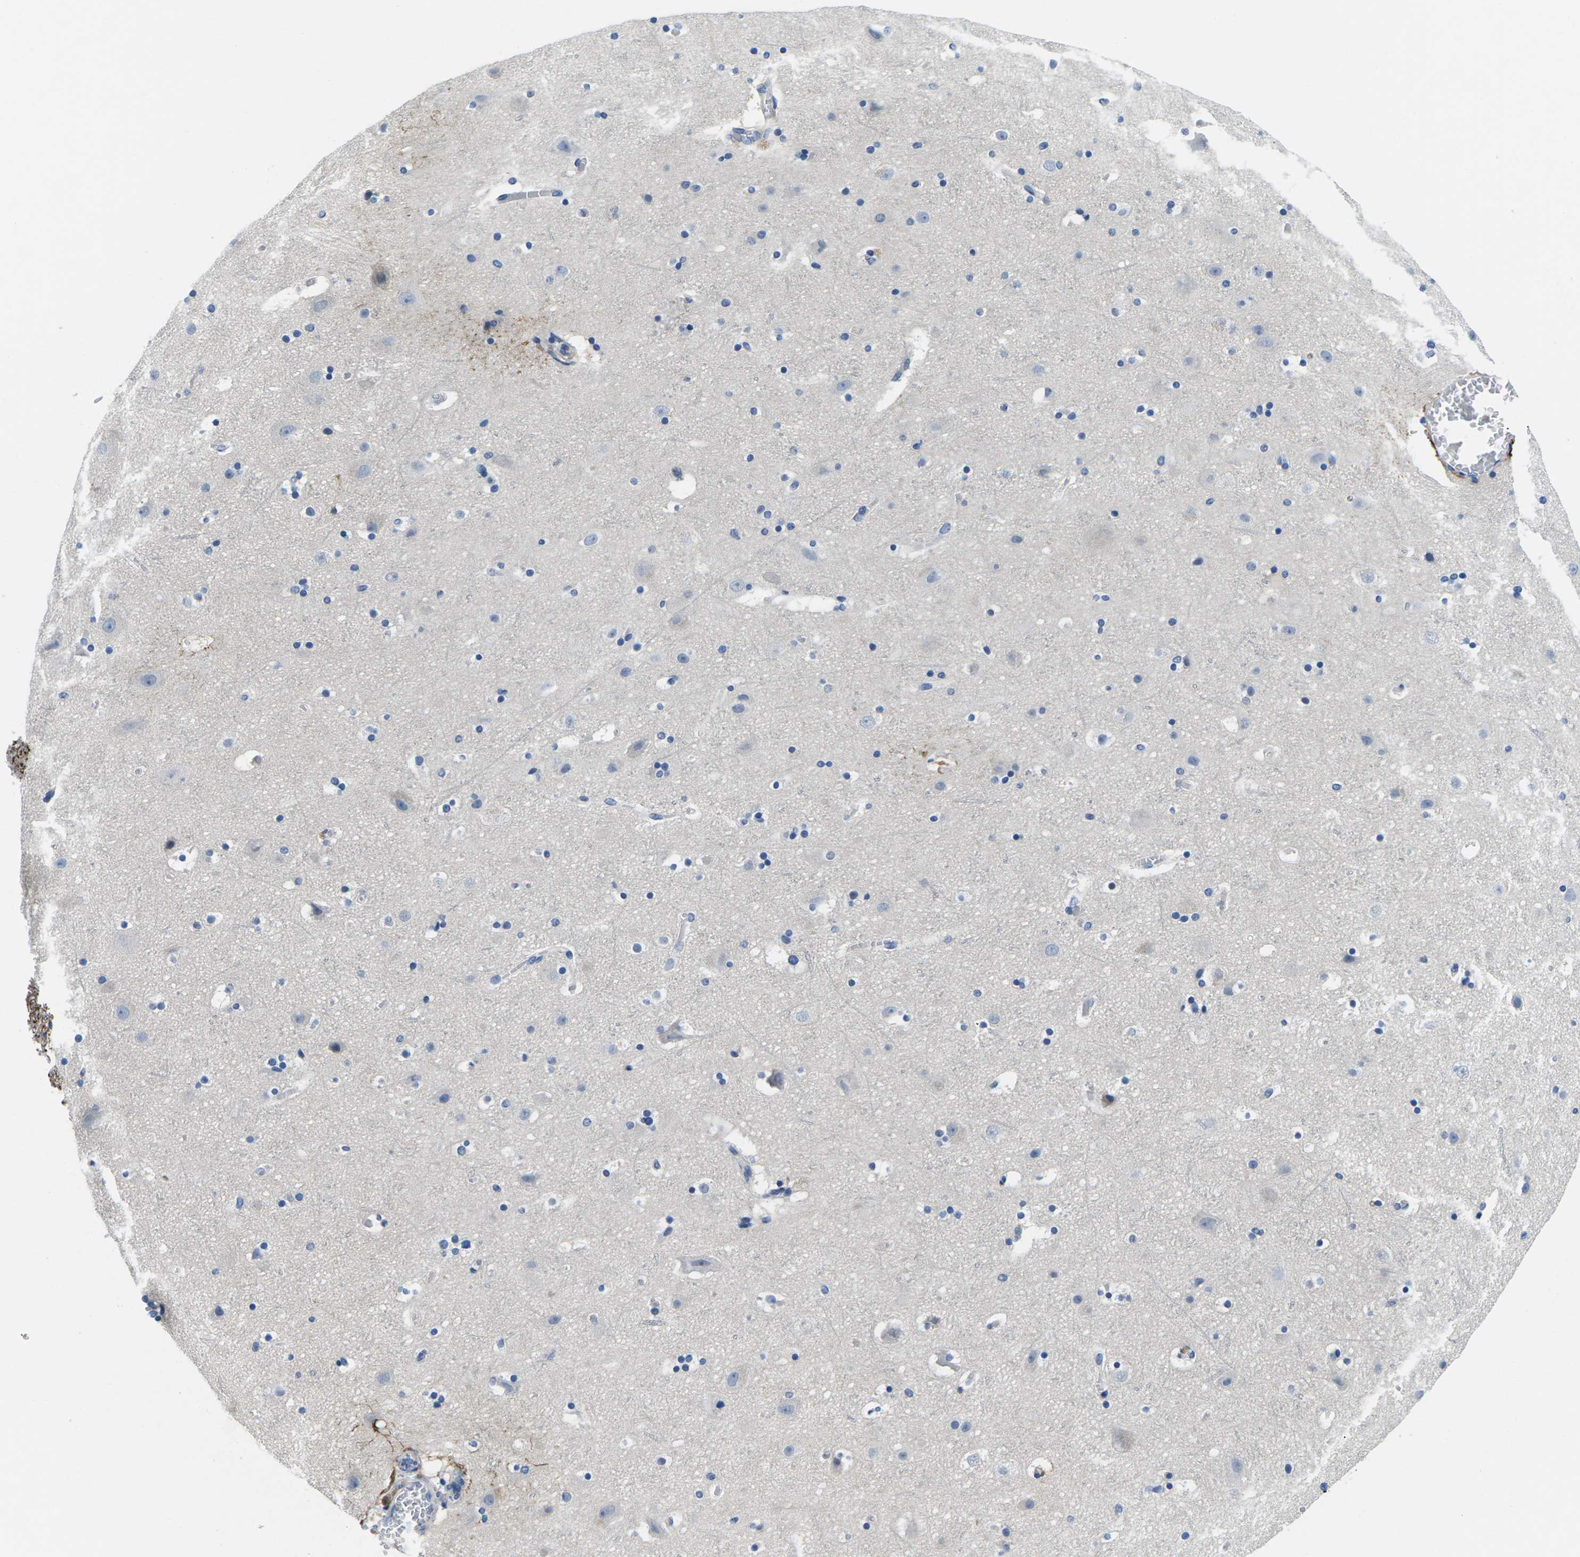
{"staining": {"intensity": "negative", "quantity": "none", "location": "none"}, "tissue": "cerebral cortex", "cell_type": "Endothelial cells", "image_type": "normal", "snomed": [{"axis": "morphology", "description": "Normal tissue, NOS"}, {"axis": "topography", "description": "Cerebral cortex"}], "caption": "Human cerebral cortex stained for a protein using IHC exhibits no positivity in endothelial cells.", "gene": "TSPAN2", "patient": {"sex": "male", "age": 45}}